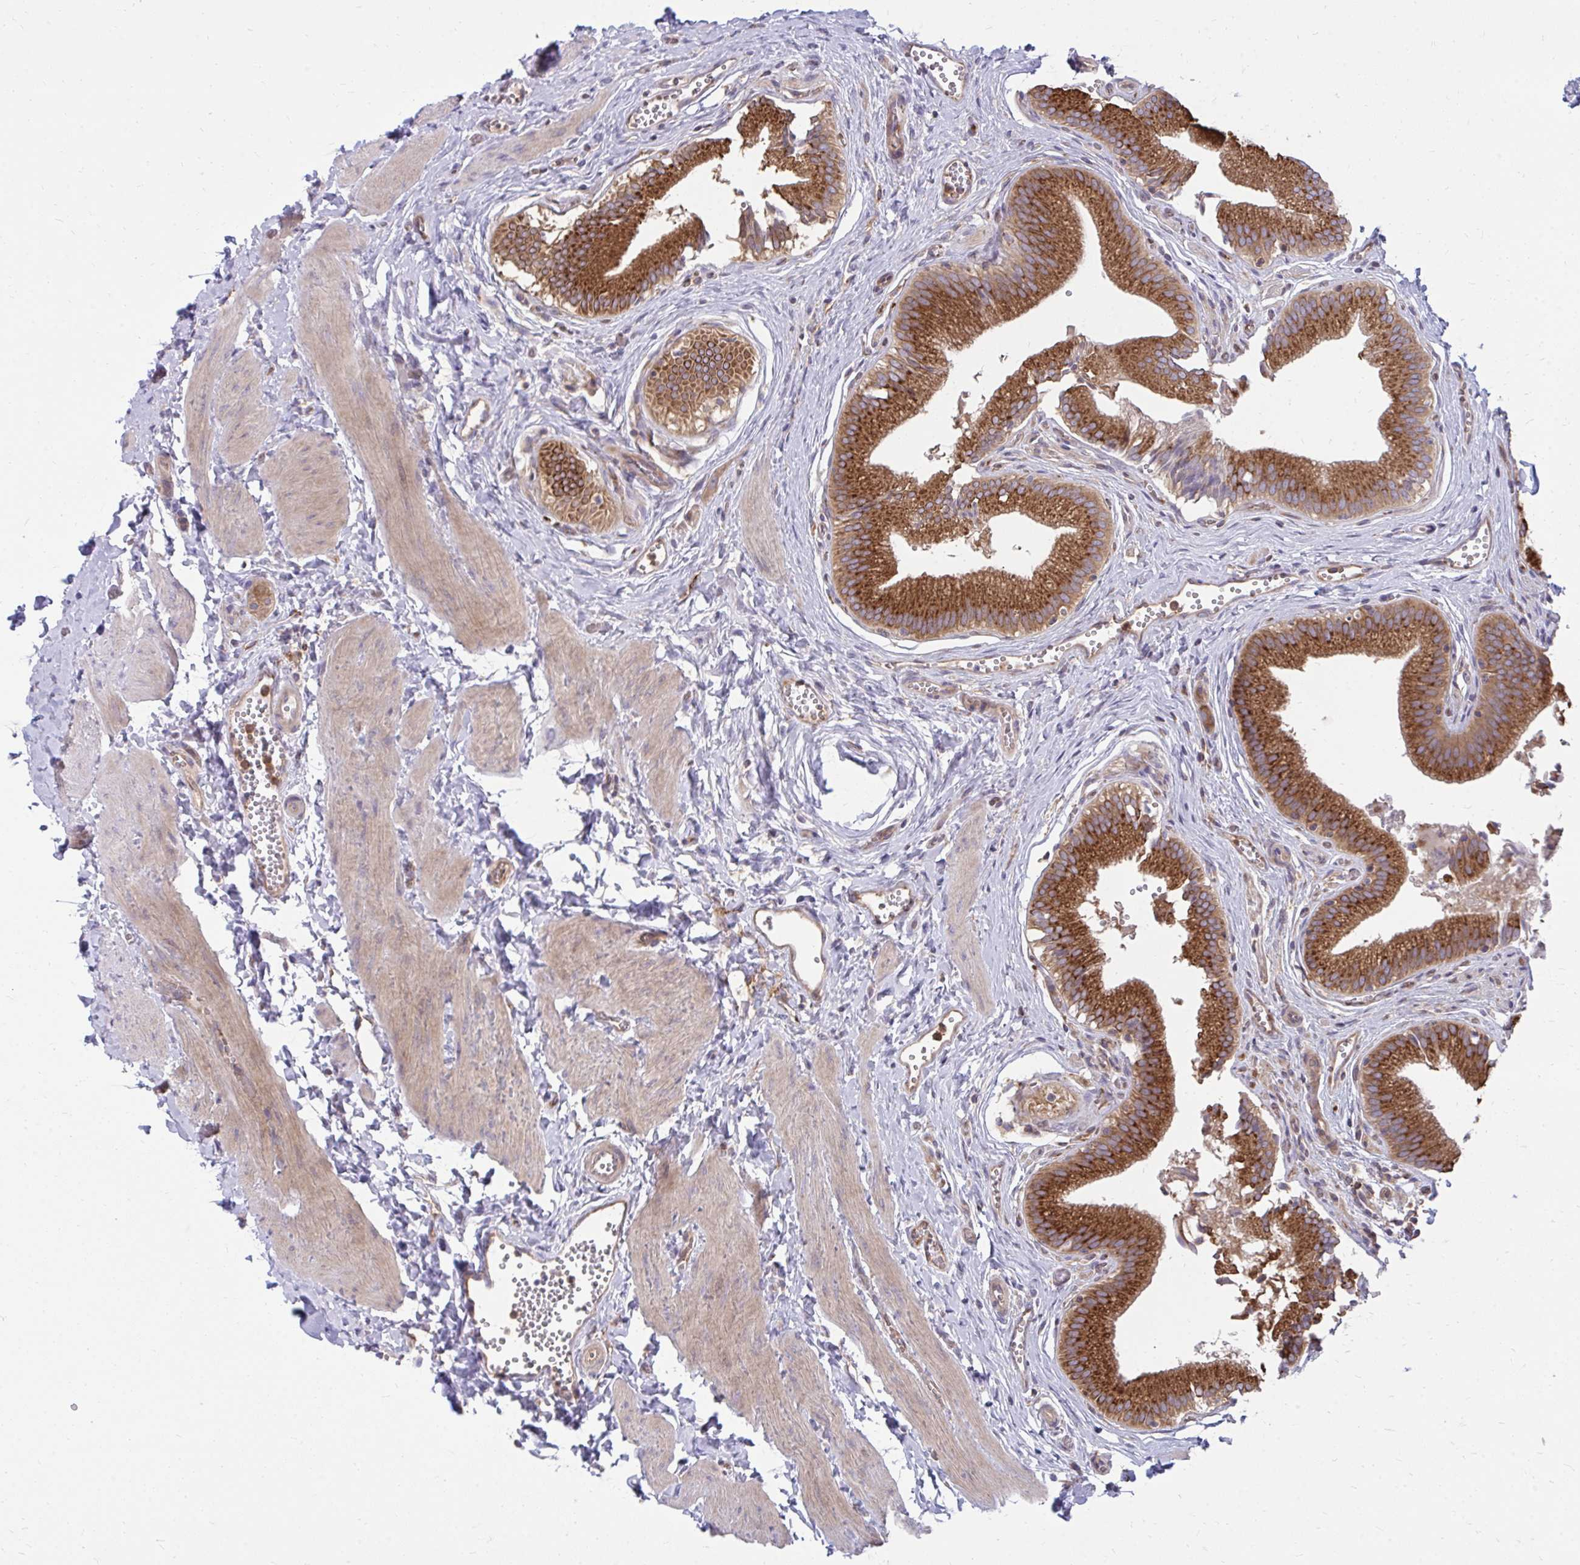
{"staining": {"intensity": "strong", "quantity": ">75%", "location": "cytoplasmic/membranous"}, "tissue": "gallbladder", "cell_type": "Glandular cells", "image_type": "normal", "snomed": [{"axis": "morphology", "description": "Normal tissue, NOS"}, {"axis": "topography", "description": "Gallbladder"}], "caption": "IHC (DAB) staining of benign human gallbladder reveals strong cytoplasmic/membranous protein positivity in about >75% of glandular cells. (IHC, brightfield microscopy, high magnification).", "gene": "ASAP1", "patient": {"sex": "male", "age": 17}}